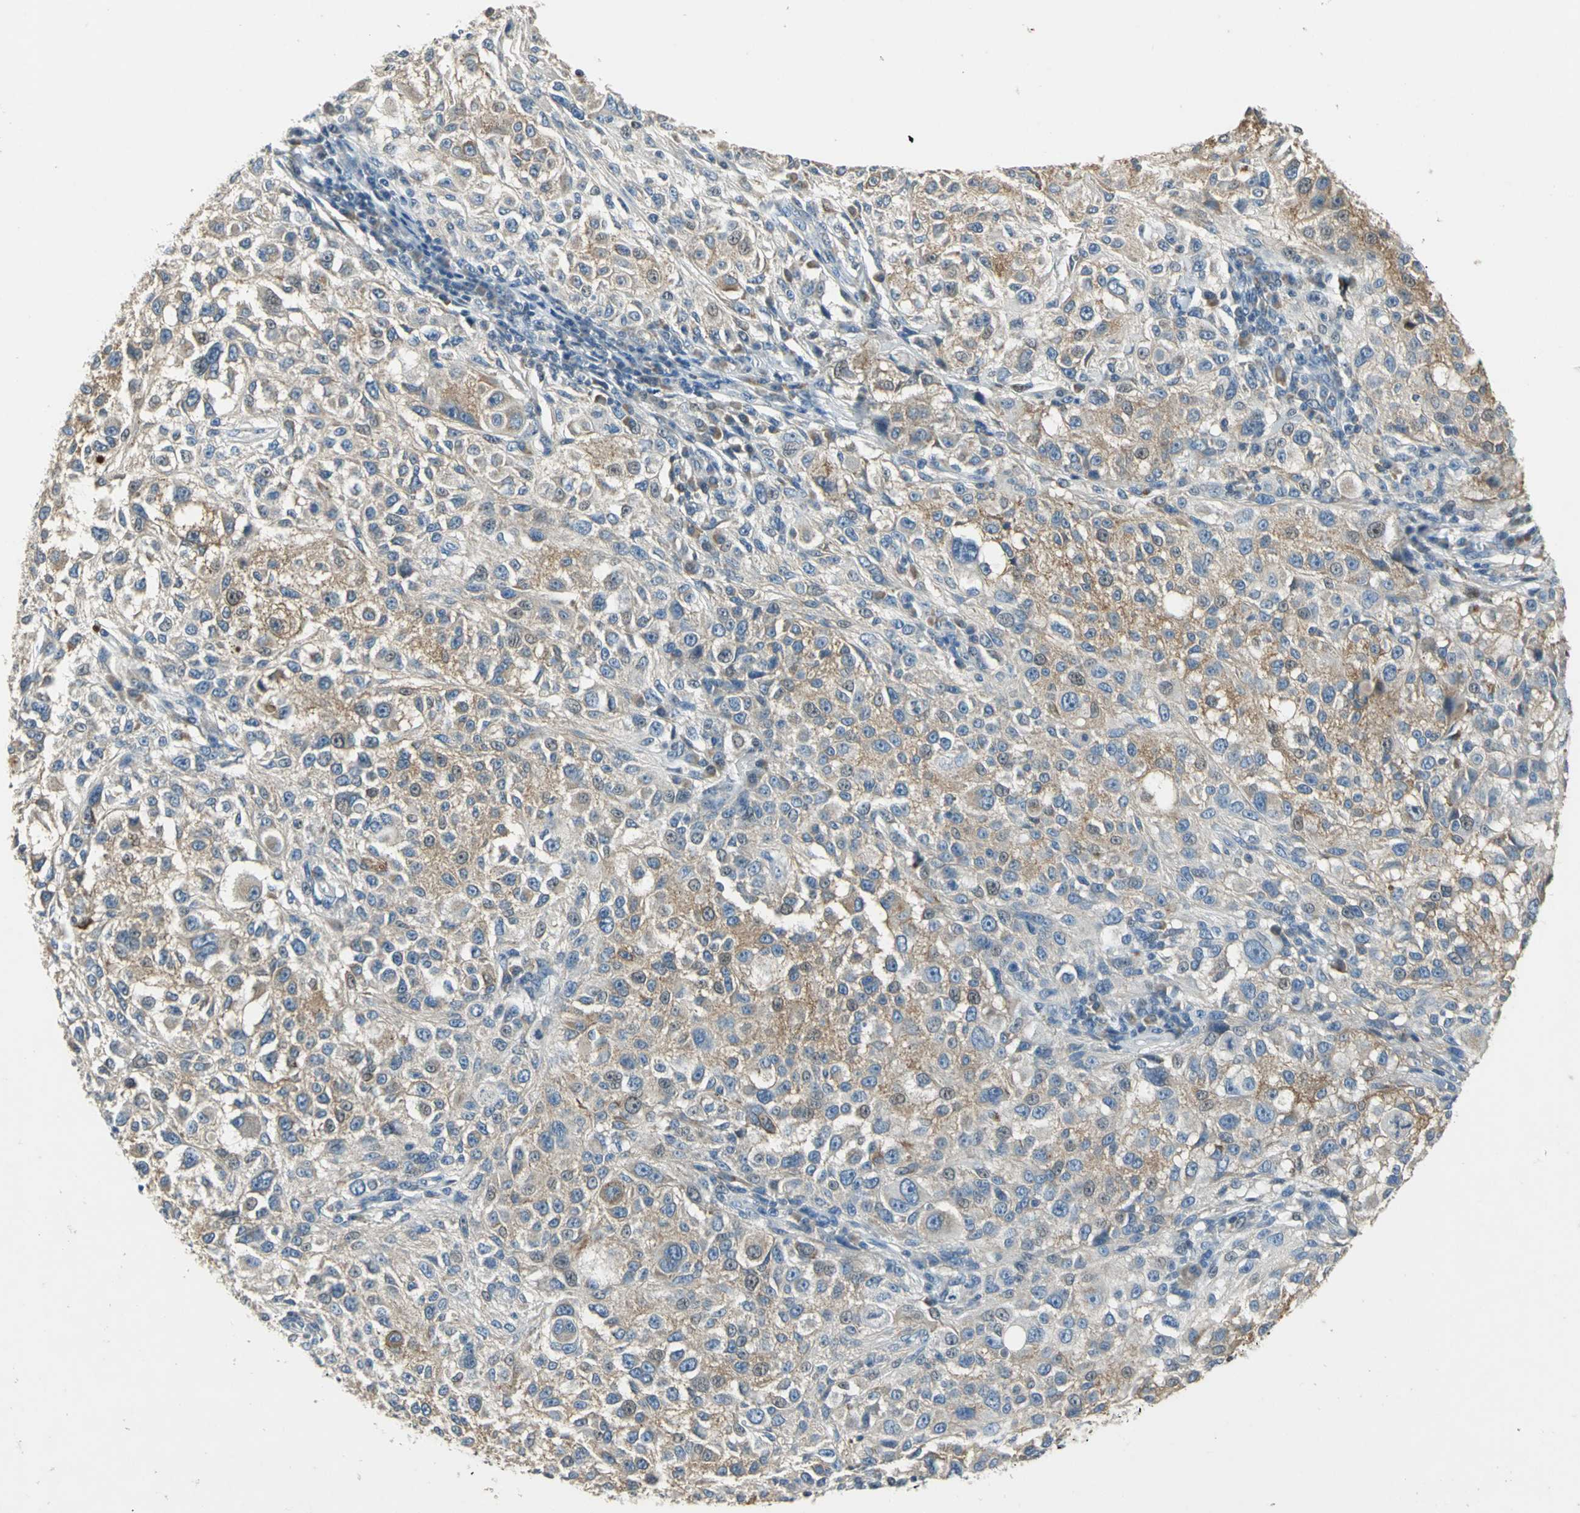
{"staining": {"intensity": "moderate", "quantity": "25%-75%", "location": "cytoplasmic/membranous"}, "tissue": "melanoma", "cell_type": "Tumor cells", "image_type": "cancer", "snomed": [{"axis": "morphology", "description": "Necrosis, NOS"}, {"axis": "morphology", "description": "Malignant melanoma, NOS"}, {"axis": "topography", "description": "Skin"}], "caption": "Immunohistochemistry staining of melanoma, which exhibits medium levels of moderate cytoplasmic/membranous staining in approximately 25%-75% of tumor cells indicating moderate cytoplasmic/membranous protein expression. The staining was performed using DAB (3,3'-diaminobenzidine) (brown) for protein detection and nuclei were counterstained in hematoxylin (blue).", "gene": "JADE3", "patient": {"sex": "female", "age": 87}}